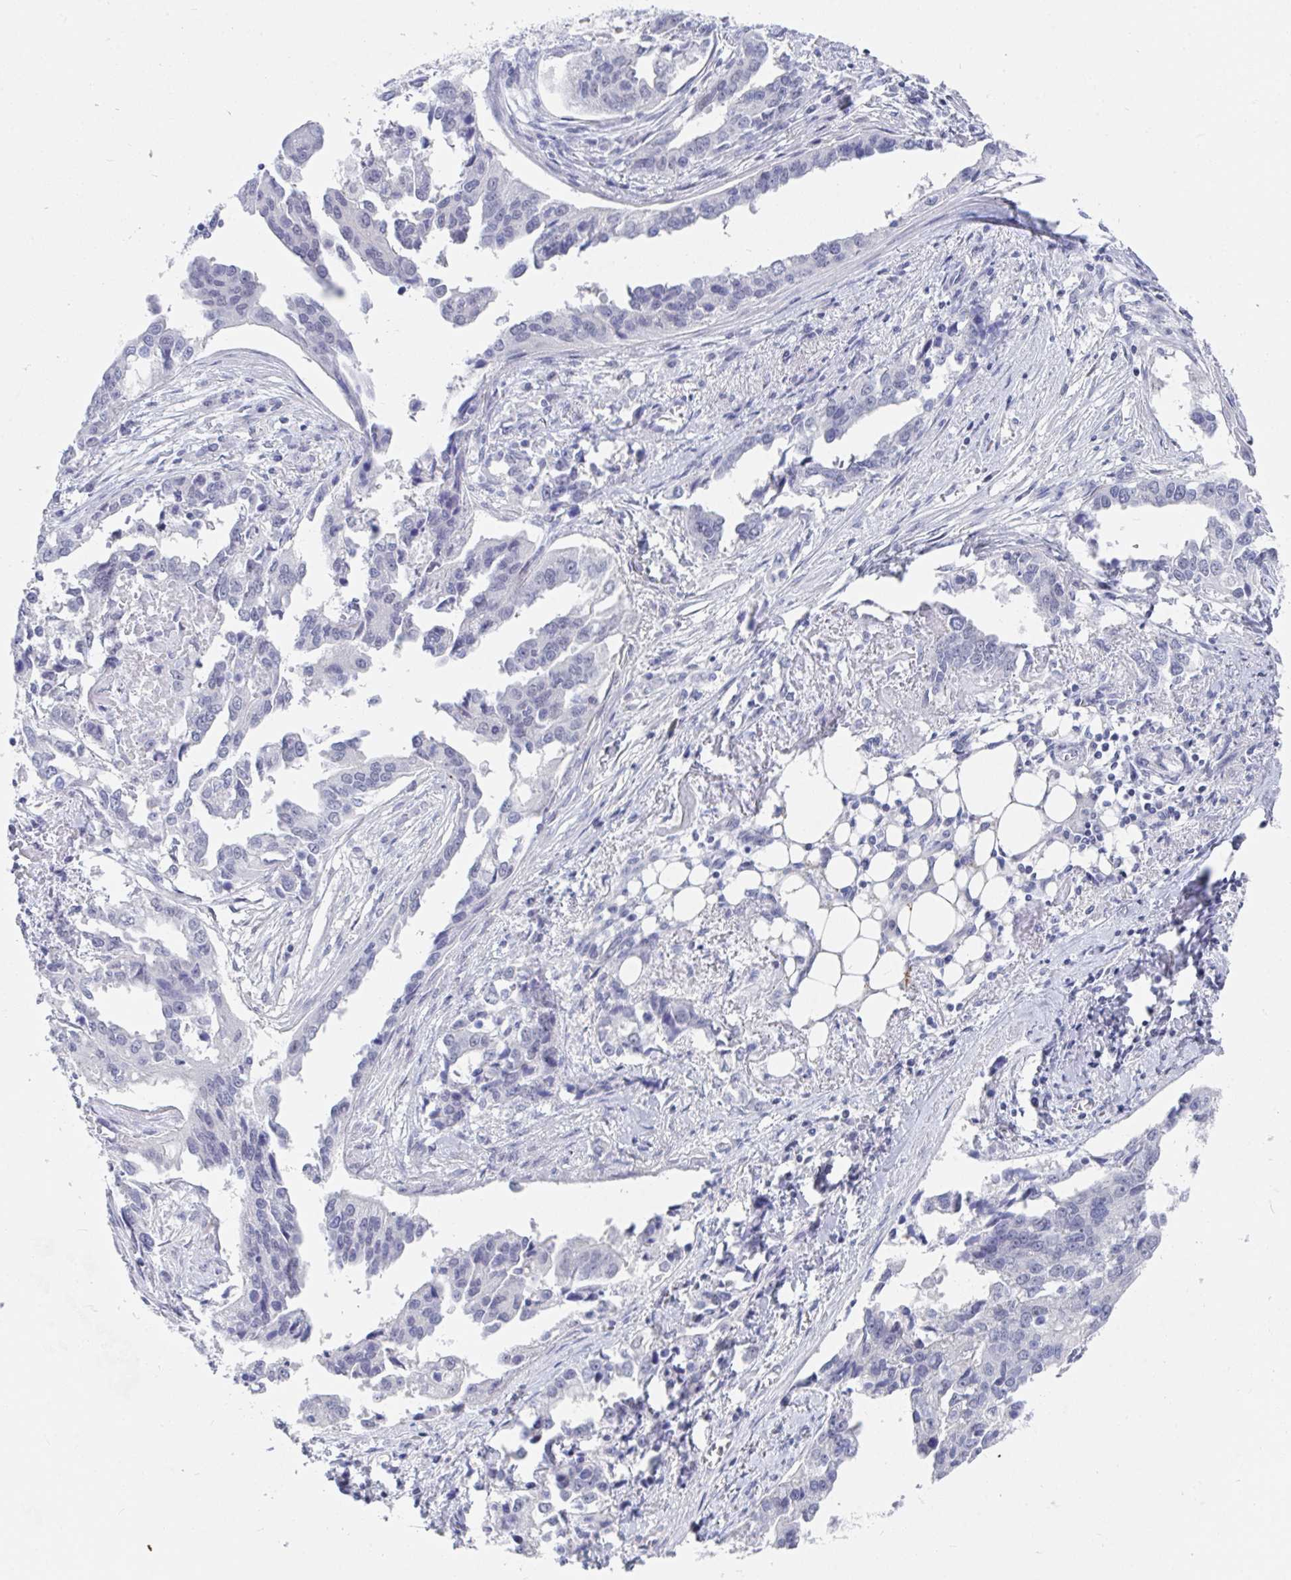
{"staining": {"intensity": "negative", "quantity": "none", "location": "none"}, "tissue": "ovarian cancer", "cell_type": "Tumor cells", "image_type": "cancer", "snomed": [{"axis": "morphology", "description": "Cystadenocarcinoma, serous, NOS"}, {"axis": "topography", "description": "Ovary"}], "caption": "This is an immunohistochemistry (IHC) micrograph of ovarian cancer (serous cystadenocarcinoma). There is no expression in tumor cells.", "gene": "DAOA", "patient": {"sex": "female", "age": 75}}